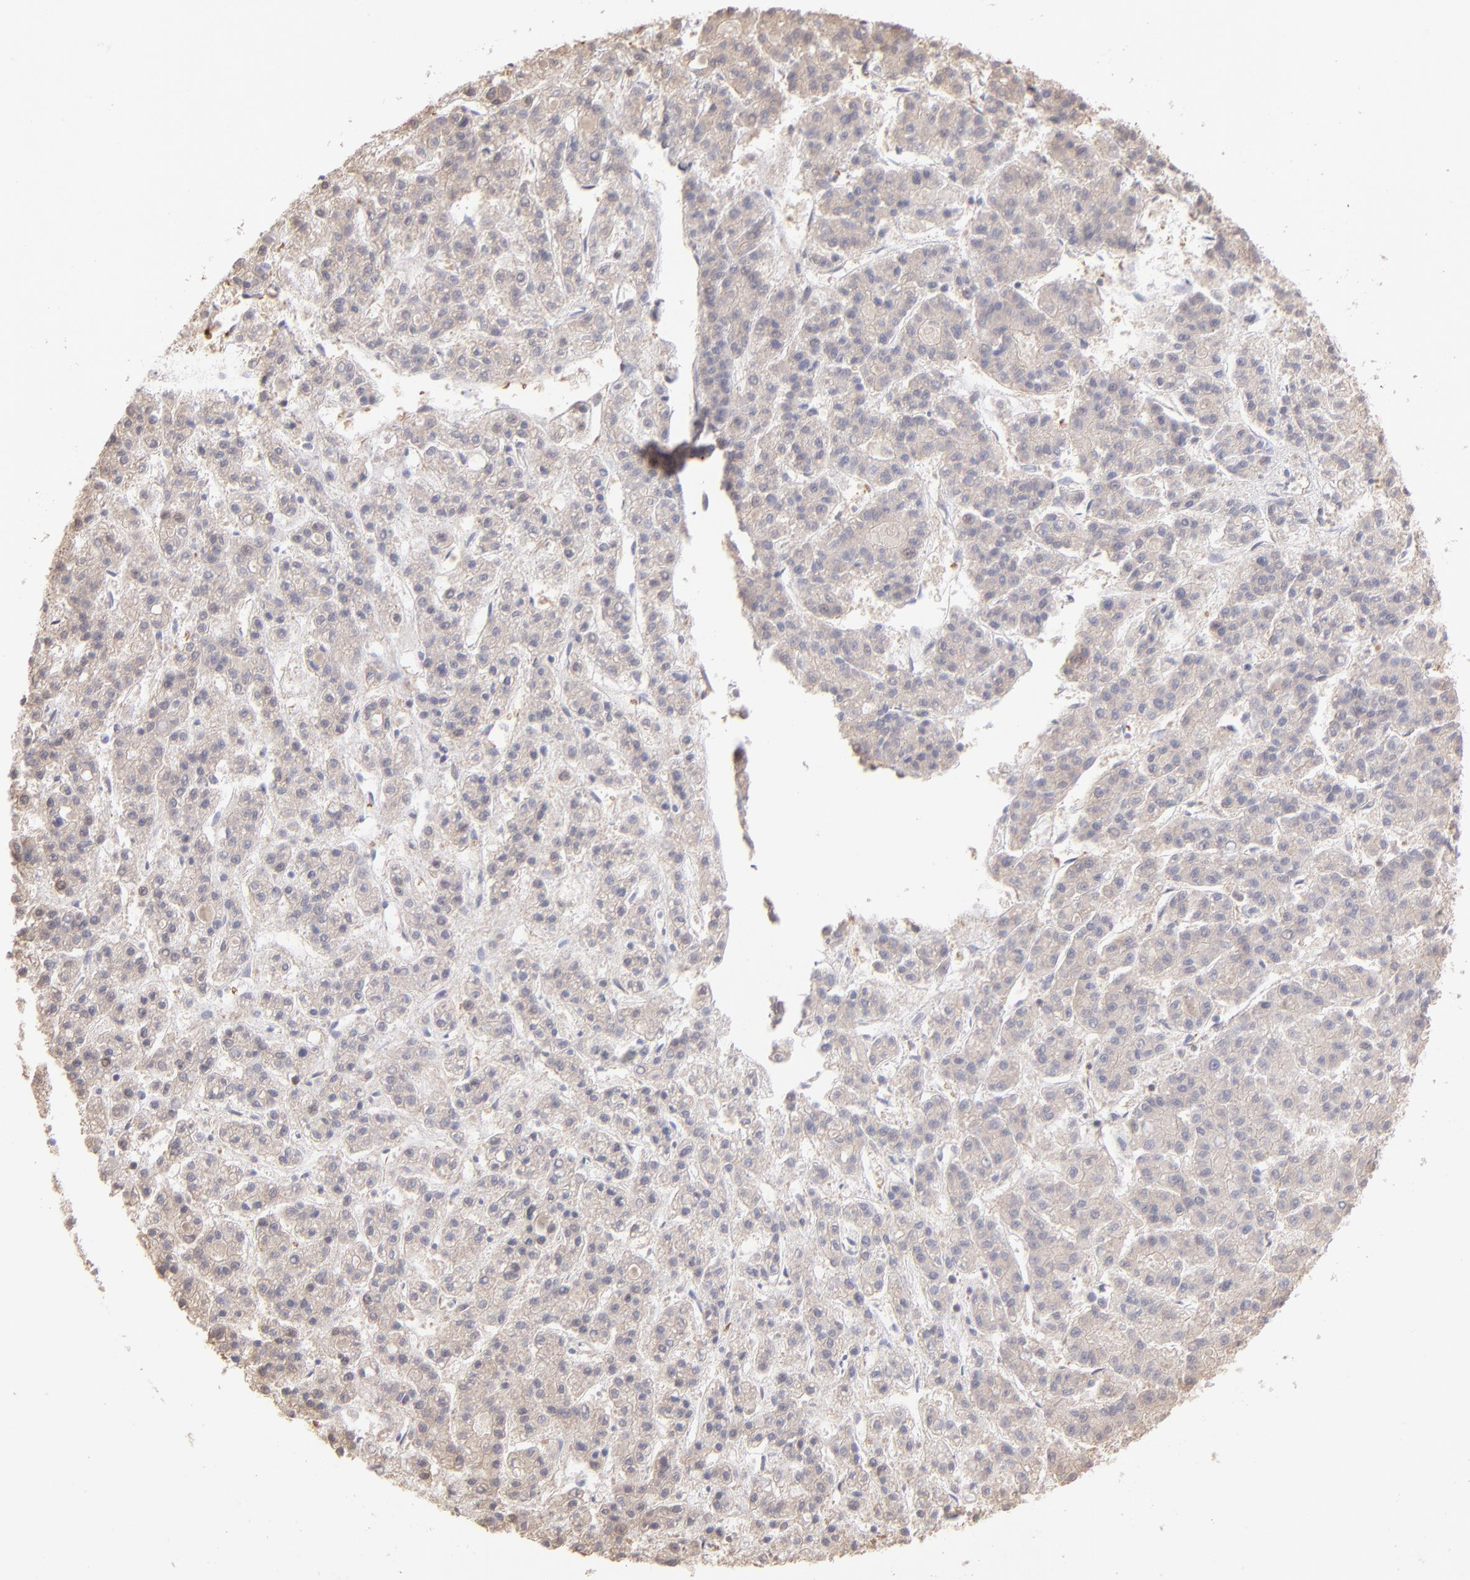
{"staining": {"intensity": "moderate", "quantity": ">75%", "location": "cytoplasmic/membranous"}, "tissue": "liver cancer", "cell_type": "Tumor cells", "image_type": "cancer", "snomed": [{"axis": "morphology", "description": "Carcinoma, Hepatocellular, NOS"}, {"axis": "topography", "description": "Liver"}], "caption": "Human hepatocellular carcinoma (liver) stained with a brown dye displays moderate cytoplasmic/membranous positive staining in approximately >75% of tumor cells.", "gene": "MAP2K2", "patient": {"sex": "male", "age": 70}}